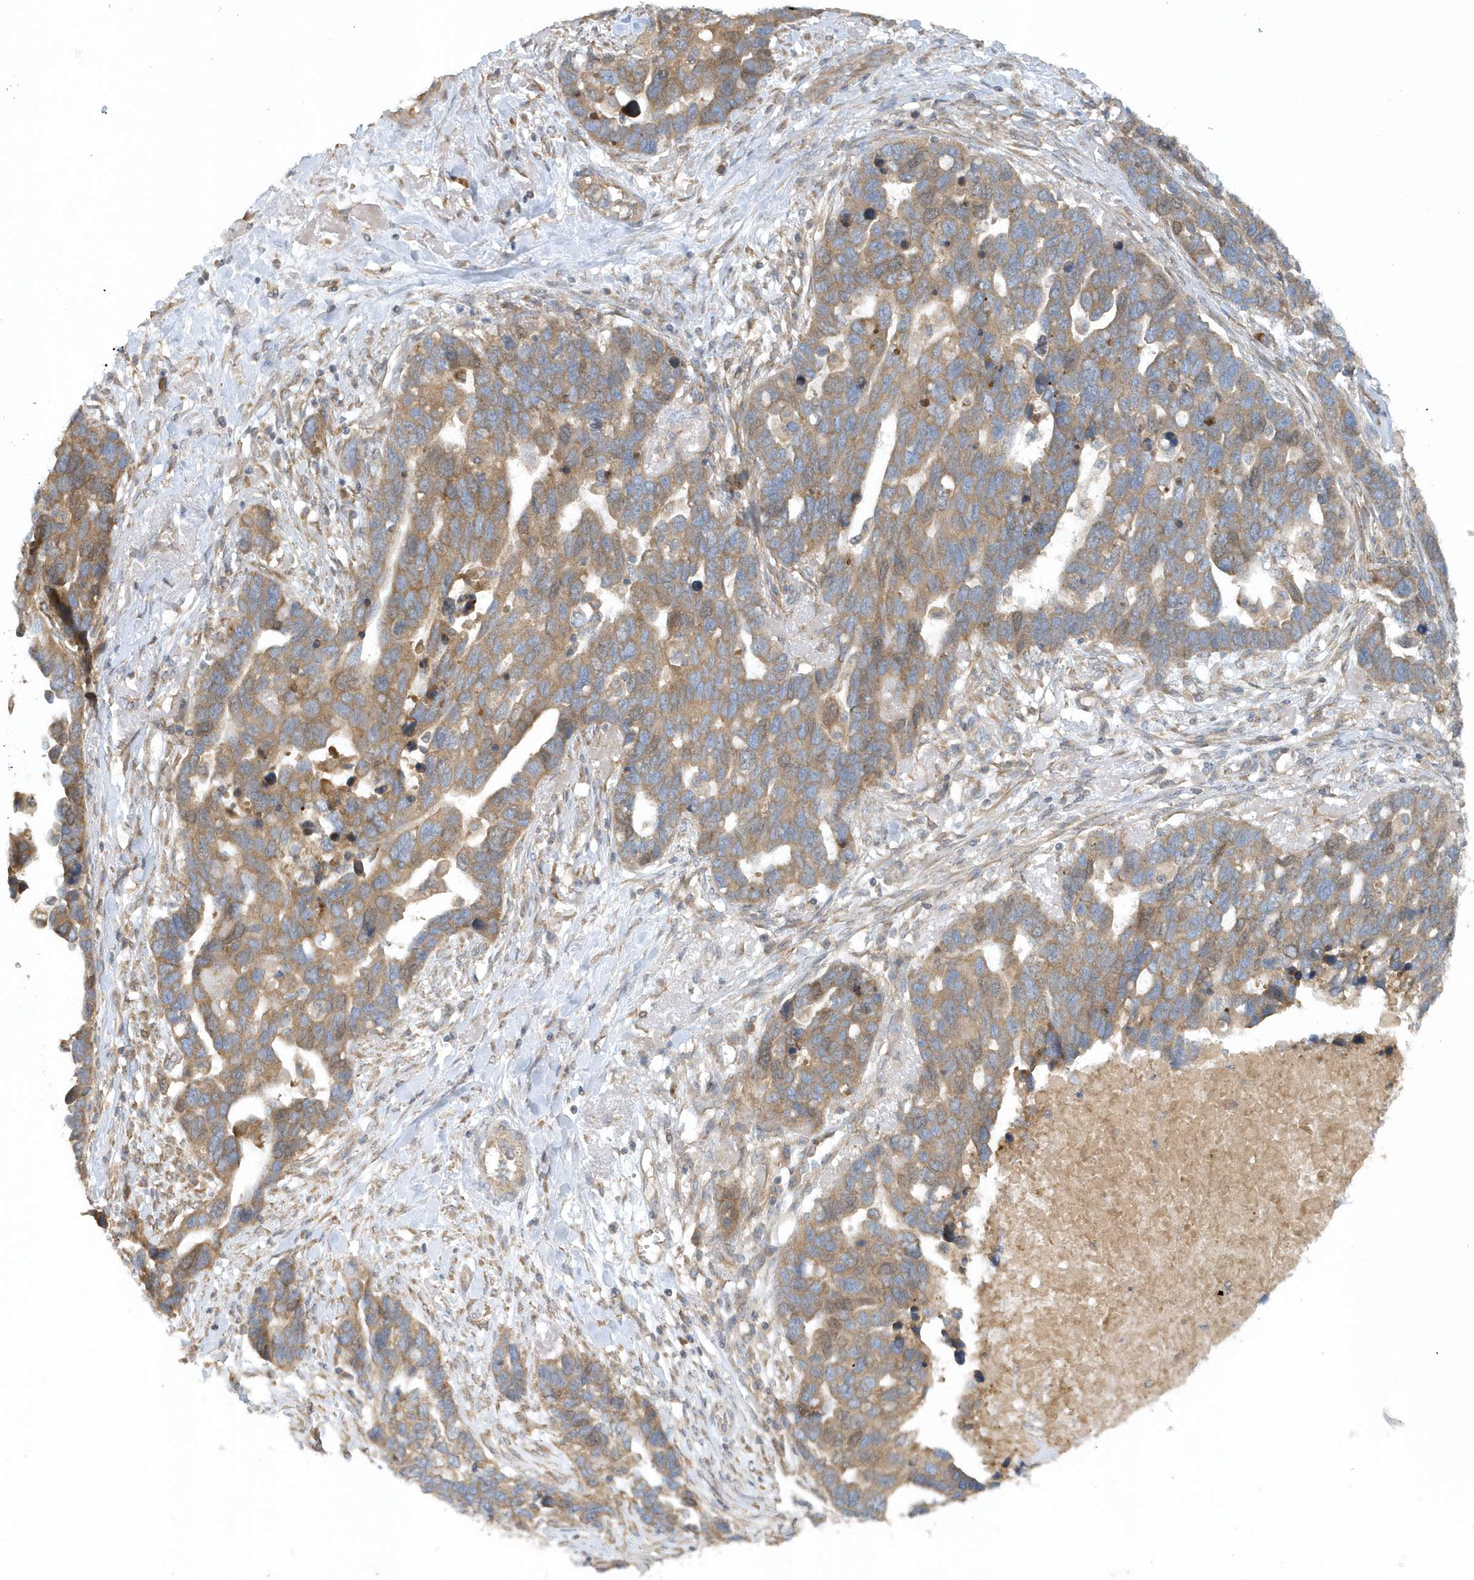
{"staining": {"intensity": "moderate", "quantity": ">75%", "location": "cytoplasmic/membranous"}, "tissue": "ovarian cancer", "cell_type": "Tumor cells", "image_type": "cancer", "snomed": [{"axis": "morphology", "description": "Cystadenocarcinoma, serous, NOS"}, {"axis": "topography", "description": "Ovary"}], "caption": "Protein expression analysis of serous cystadenocarcinoma (ovarian) shows moderate cytoplasmic/membranous staining in approximately >75% of tumor cells.", "gene": "CNOT10", "patient": {"sex": "female", "age": 54}}